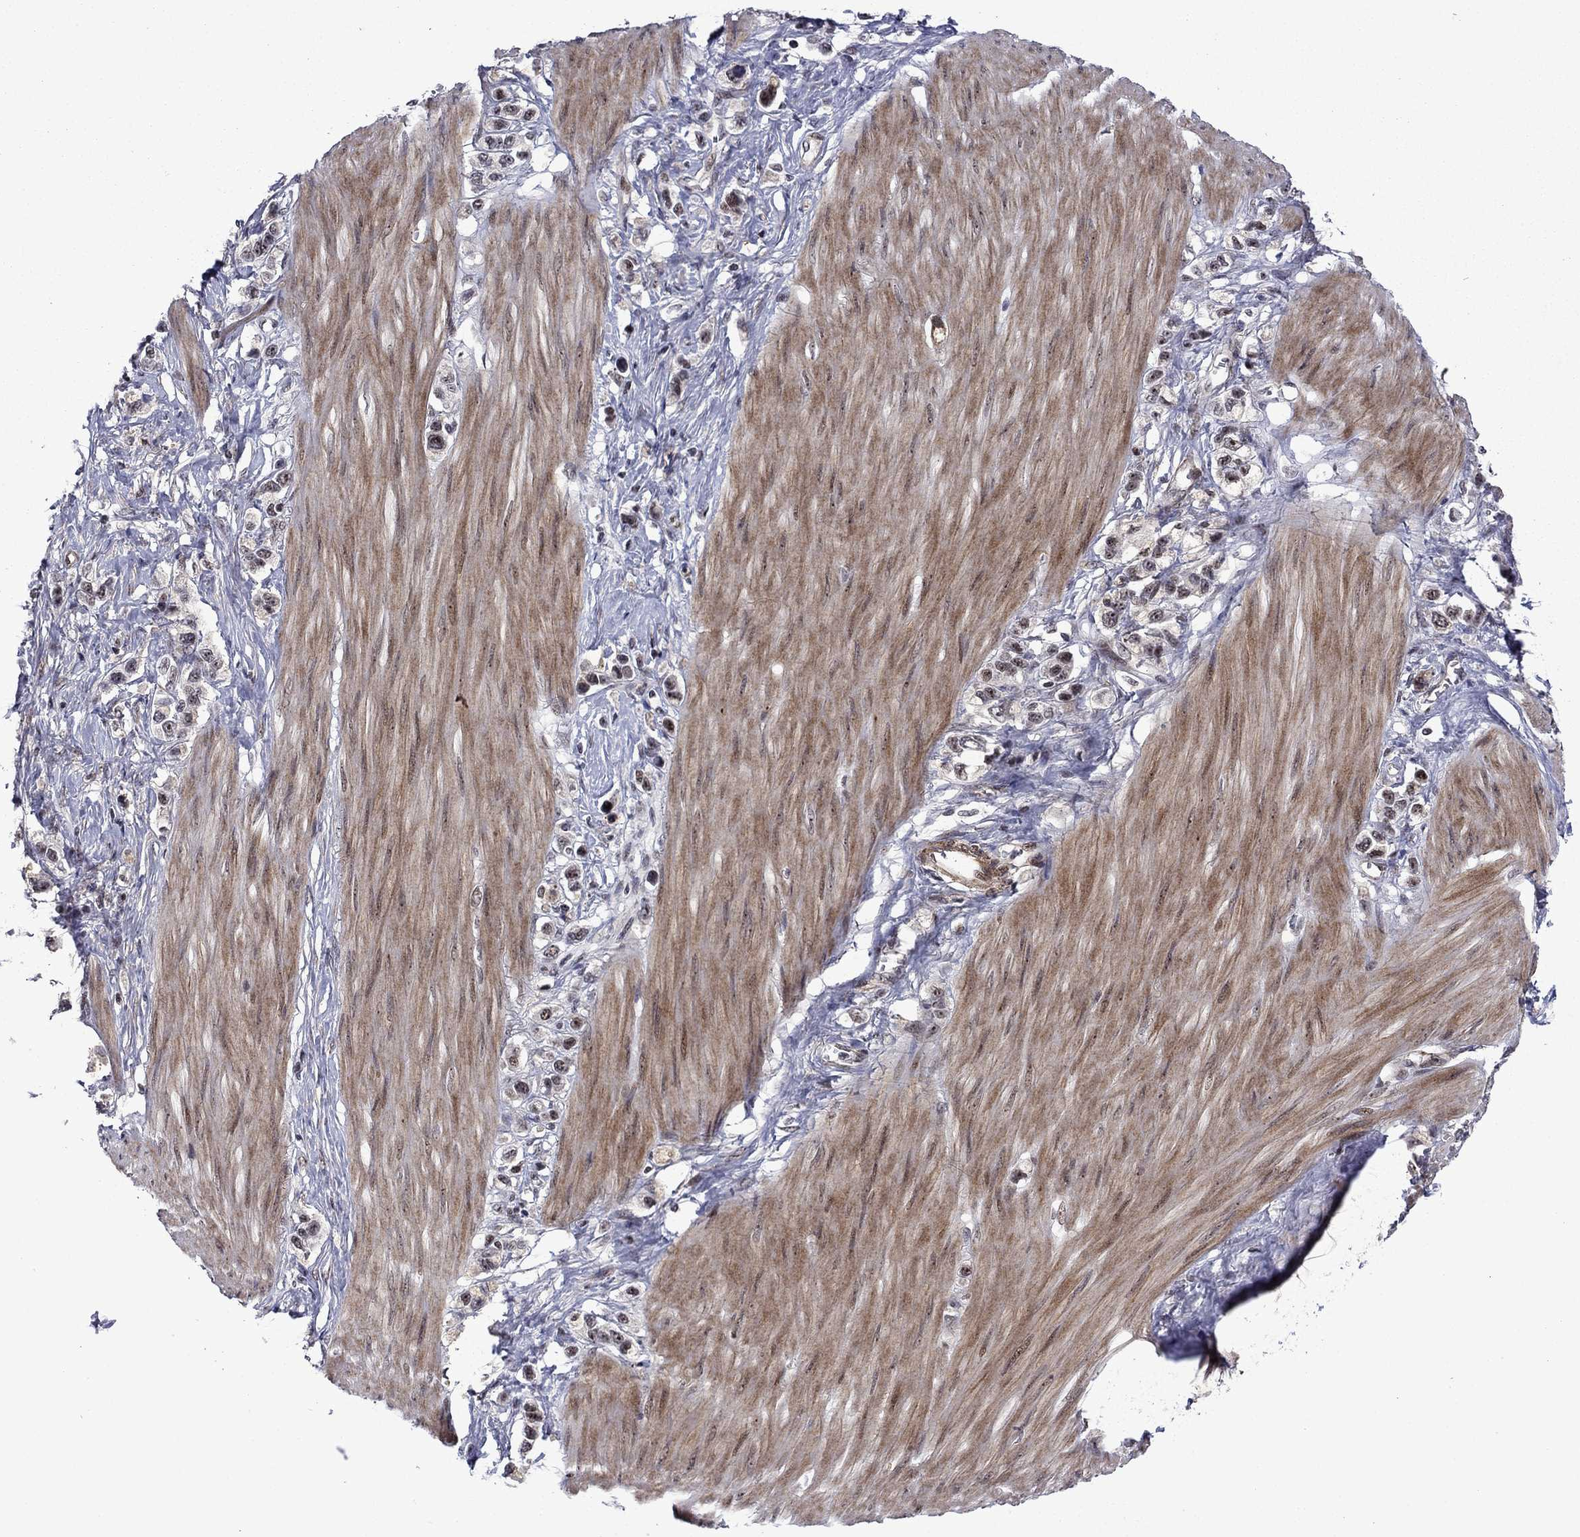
{"staining": {"intensity": "negative", "quantity": "none", "location": "none"}, "tissue": "stomach cancer", "cell_type": "Tumor cells", "image_type": "cancer", "snomed": [{"axis": "morphology", "description": "Normal tissue, NOS"}, {"axis": "morphology", "description": "Adenocarcinoma, NOS"}, {"axis": "morphology", "description": "Adenocarcinoma, High grade"}, {"axis": "topography", "description": "Stomach, upper"}, {"axis": "topography", "description": "Stomach"}], "caption": "Tumor cells show no significant protein positivity in stomach cancer.", "gene": "SURF2", "patient": {"sex": "female", "age": 65}}